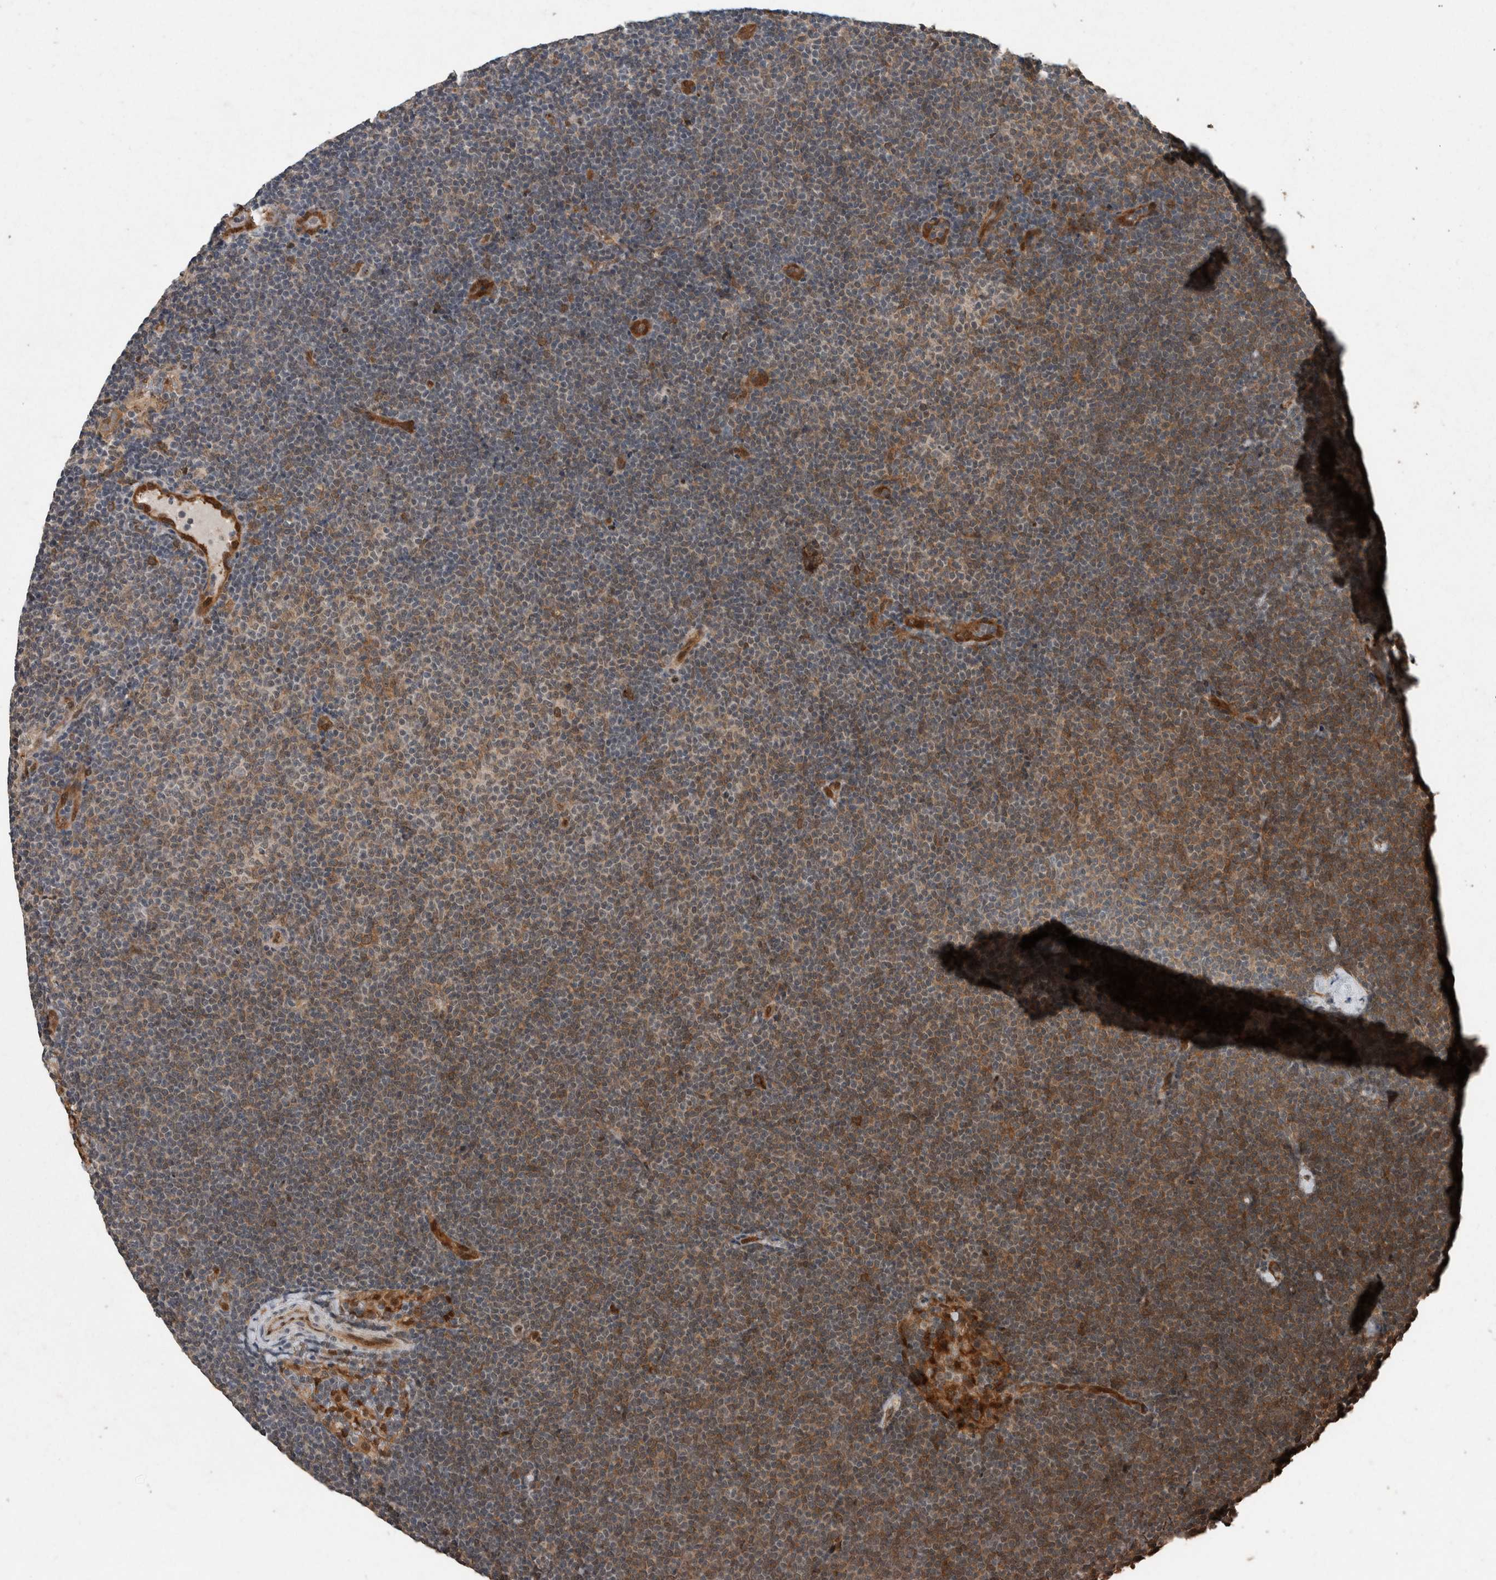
{"staining": {"intensity": "weak", "quantity": "25%-75%", "location": "cytoplasmic/membranous"}, "tissue": "lymphoma", "cell_type": "Tumor cells", "image_type": "cancer", "snomed": [{"axis": "morphology", "description": "Malignant lymphoma, non-Hodgkin's type, Low grade"}, {"axis": "topography", "description": "Lymph node"}], "caption": "Human lymphoma stained with a brown dye reveals weak cytoplasmic/membranous positive positivity in about 25%-75% of tumor cells.", "gene": "MYO1E", "patient": {"sex": "female", "age": 53}}